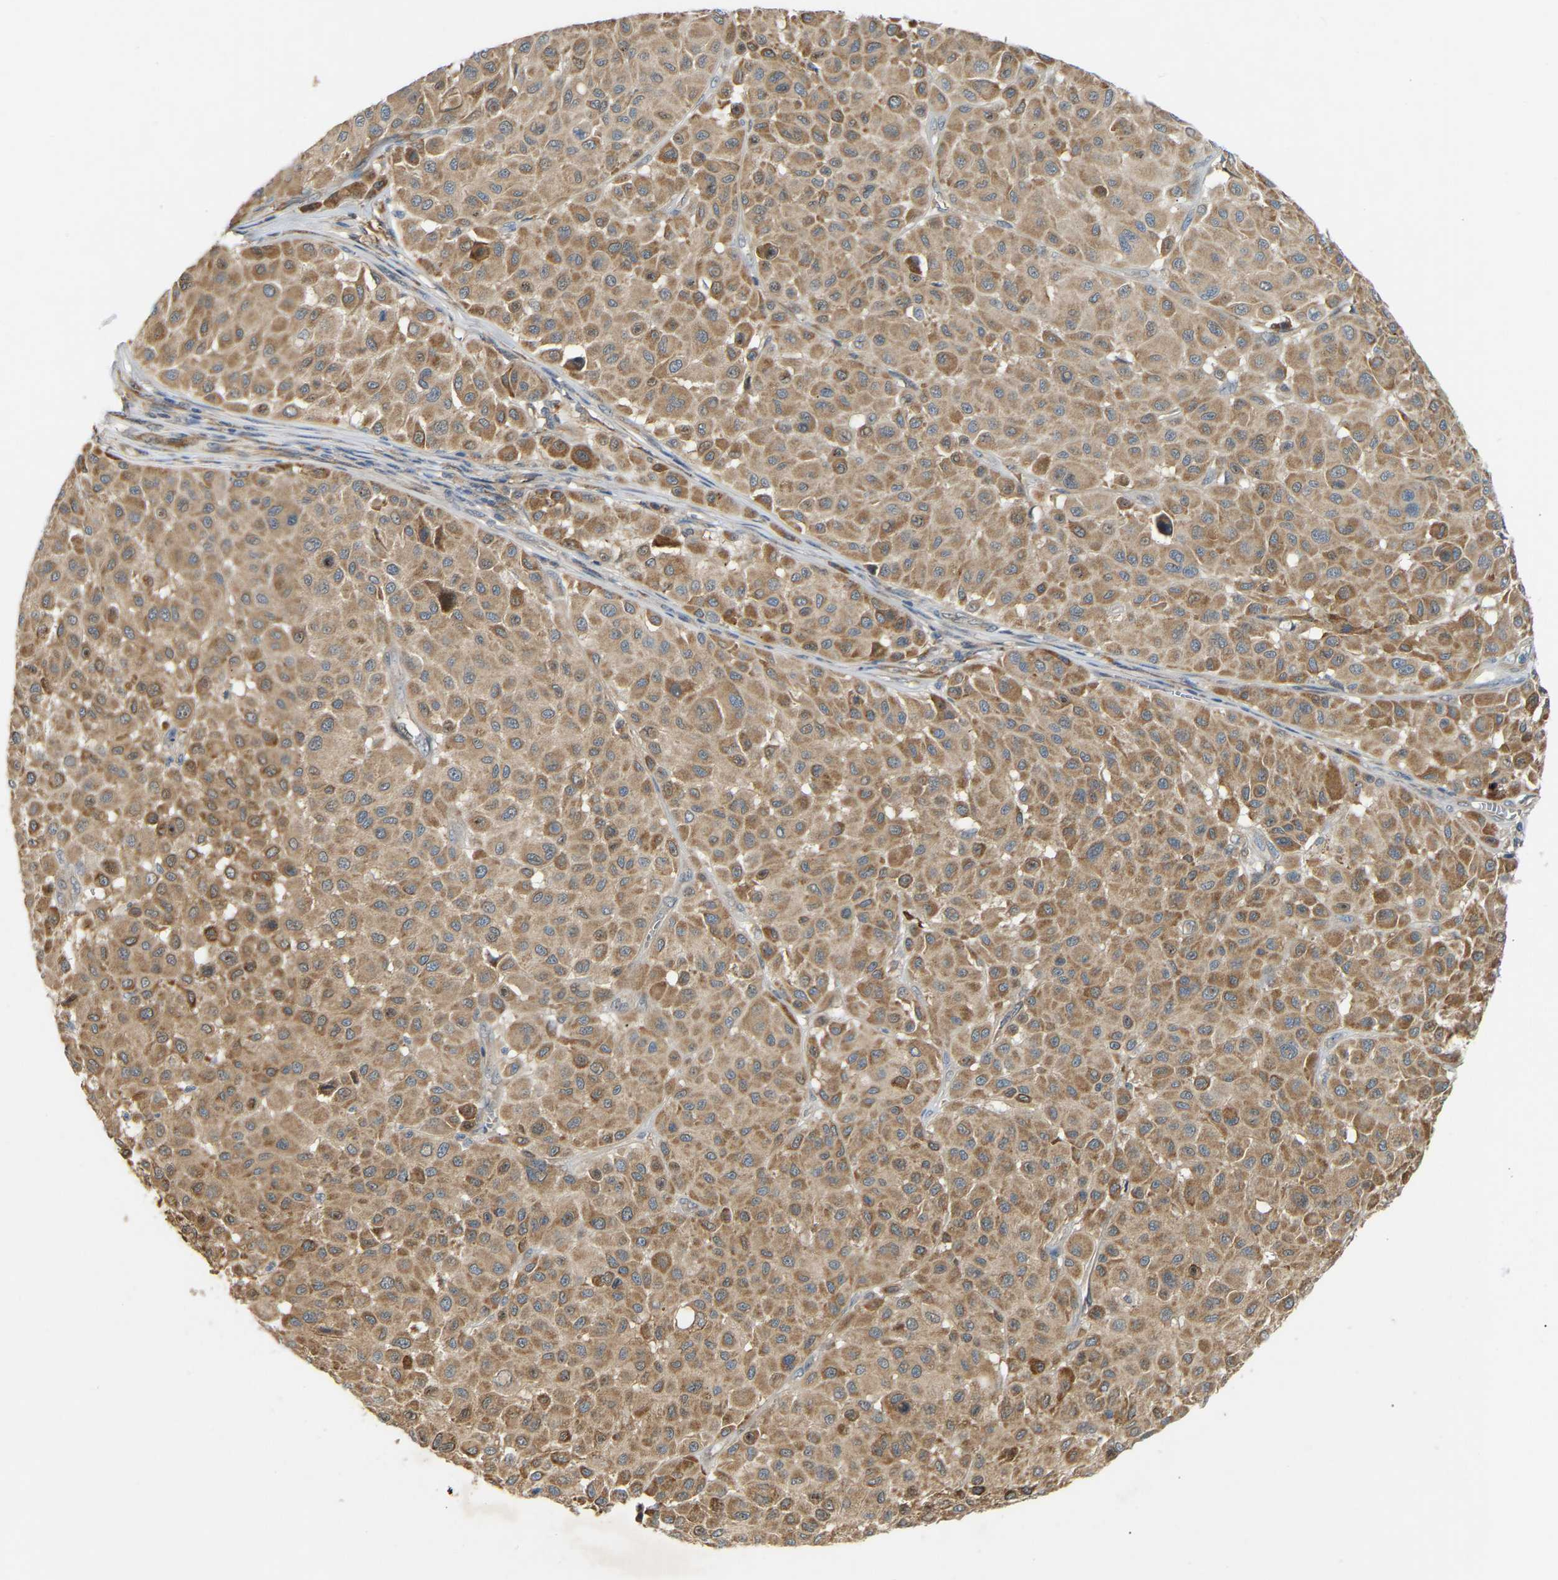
{"staining": {"intensity": "moderate", "quantity": ">75%", "location": "cytoplasmic/membranous"}, "tissue": "melanoma", "cell_type": "Tumor cells", "image_type": "cancer", "snomed": [{"axis": "morphology", "description": "Malignant melanoma, Metastatic site"}, {"axis": "topography", "description": "Soft tissue"}], "caption": "An immunohistochemistry (IHC) histopathology image of tumor tissue is shown. Protein staining in brown highlights moderate cytoplasmic/membranous positivity in melanoma within tumor cells.", "gene": "PTCD1", "patient": {"sex": "male", "age": 41}}